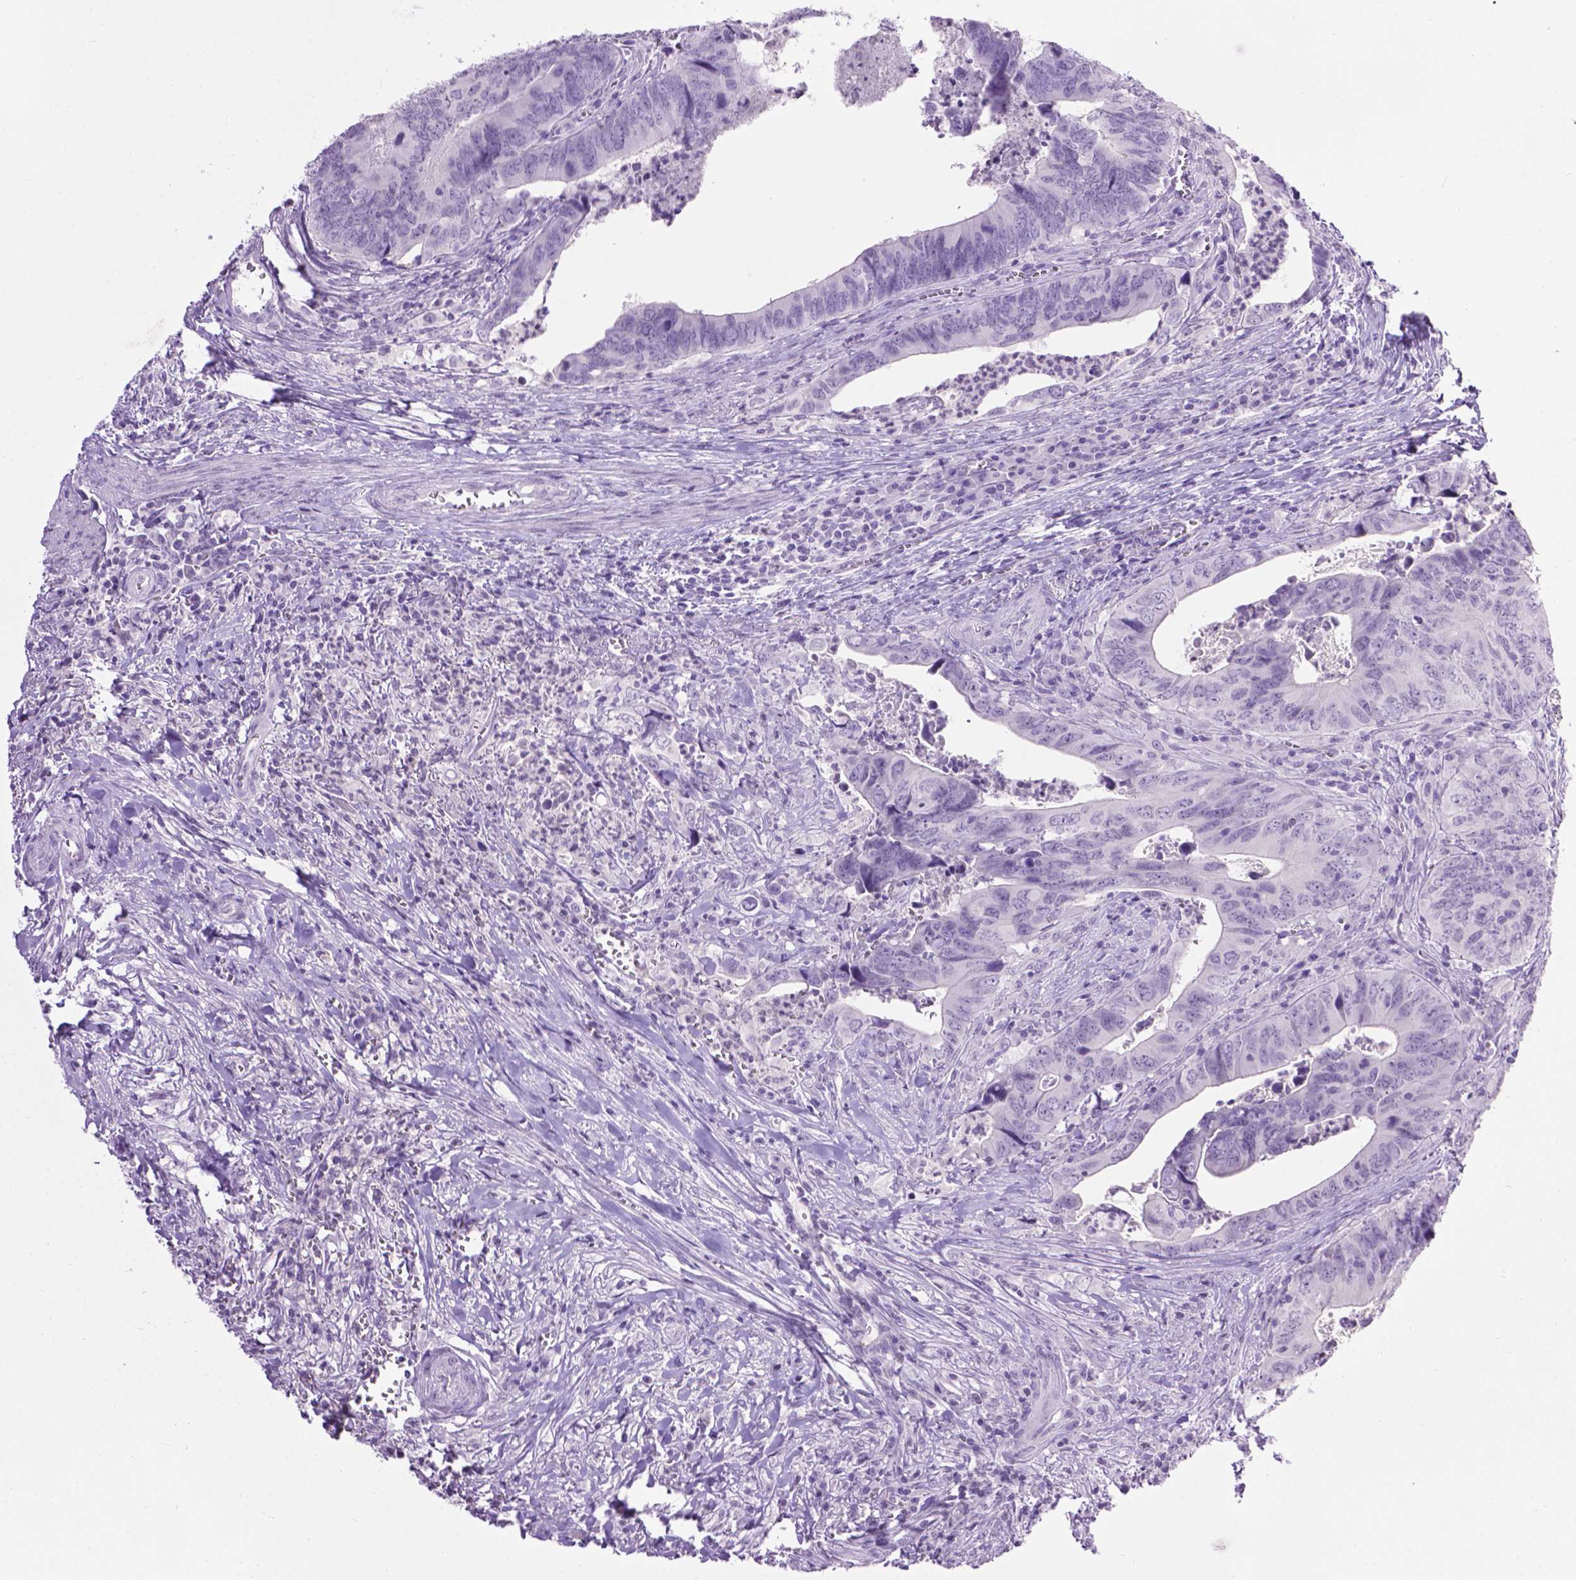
{"staining": {"intensity": "negative", "quantity": "none", "location": "none"}, "tissue": "colorectal cancer", "cell_type": "Tumor cells", "image_type": "cancer", "snomed": [{"axis": "morphology", "description": "Adenocarcinoma, NOS"}, {"axis": "topography", "description": "Colon"}], "caption": "The IHC image has no significant expression in tumor cells of colorectal adenocarcinoma tissue.", "gene": "TH", "patient": {"sex": "female", "age": 82}}